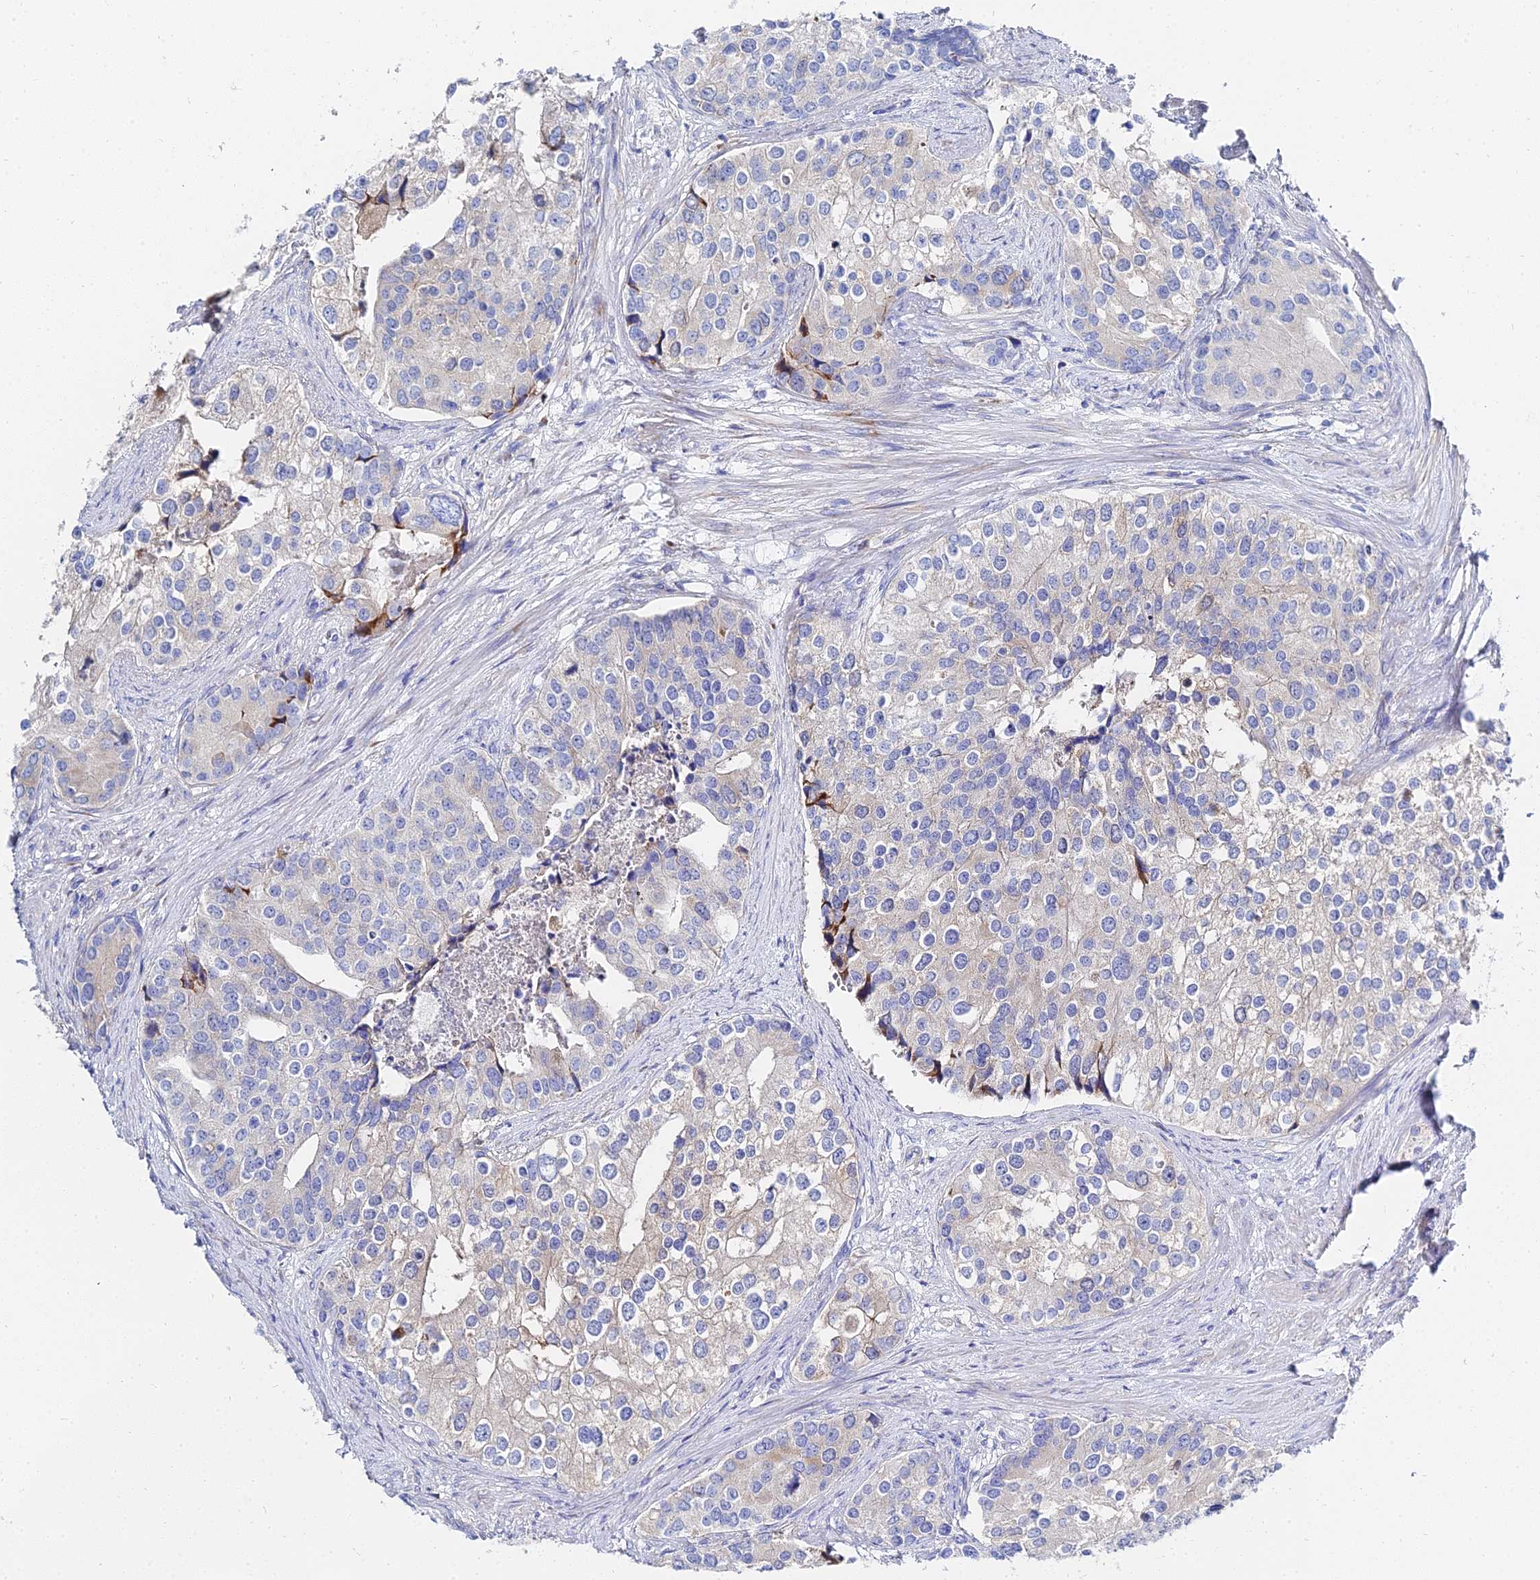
{"staining": {"intensity": "negative", "quantity": "none", "location": "none"}, "tissue": "prostate cancer", "cell_type": "Tumor cells", "image_type": "cancer", "snomed": [{"axis": "morphology", "description": "Adenocarcinoma, High grade"}, {"axis": "topography", "description": "Prostate"}], "caption": "The immunohistochemistry (IHC) photomicrograph has no significant staining in tumor cells of prostate cancer tissue. Brightfield microscopy of immunohistochemistry stained with DAB (brown) and hematoxylin (blue), captured at high magnification.", "gene": "PTTG1", "patient": {"sex": "male", "age": 62}}